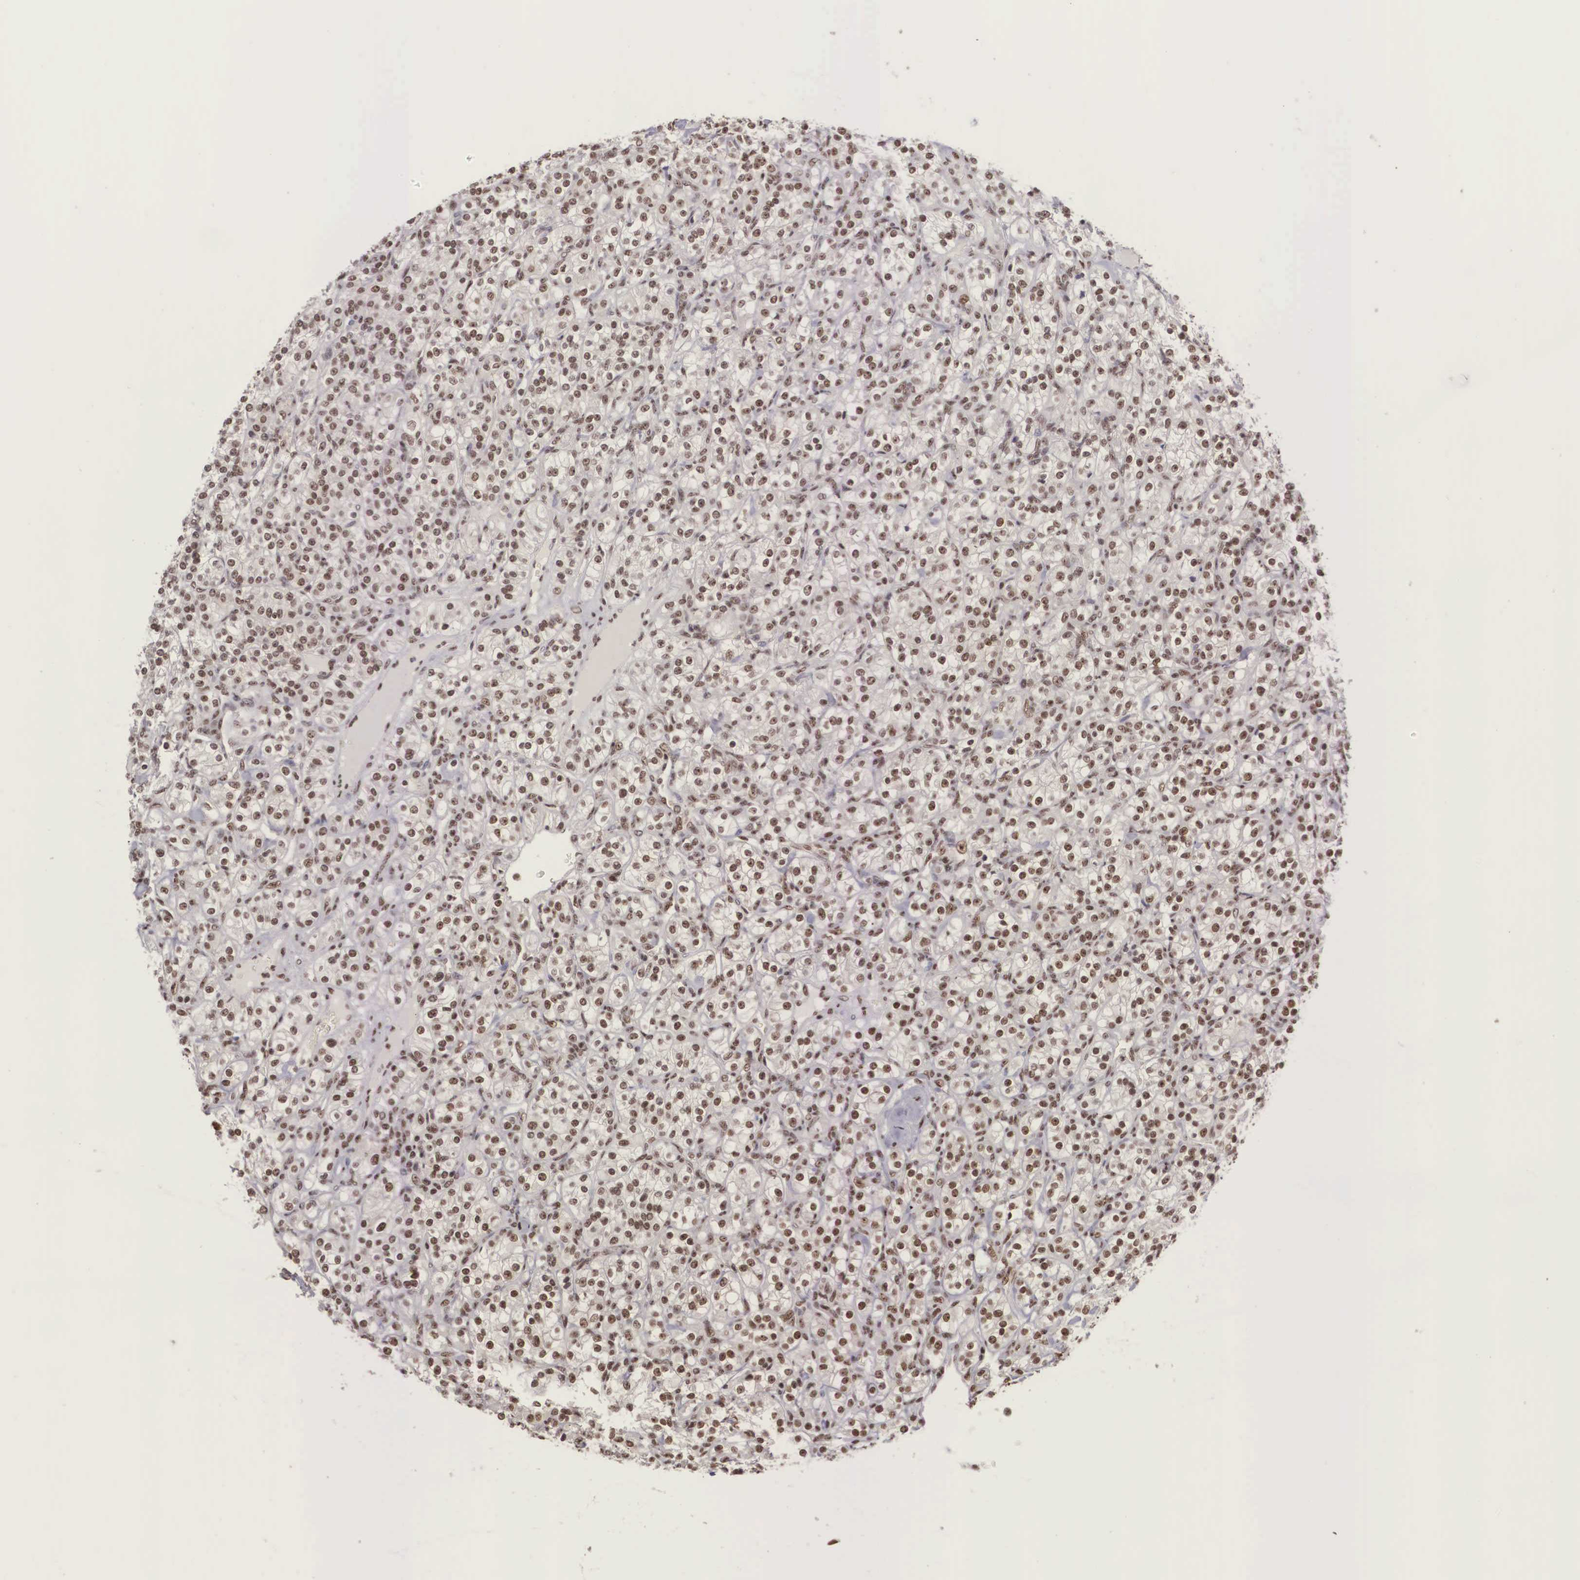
{"staining": {"intensity": "strong", "quantity": ">75%", "location": "nuclear"}, "tissue": "renal cancer", "cell_type": "Tumor cells", "image_type": "cancer", "snomed": [{"axis": "morphology", "description": "Adenocarcinoma, NOS"}, {"axis": "topography", "description": "Kidney"}], "caption": "Strong nuclear protein staining is present in approximately >75% of tumor cells in renal adenocarcinoma.", "gene": "POLR2F", "patient": {"sex": "male", "age": 77}}